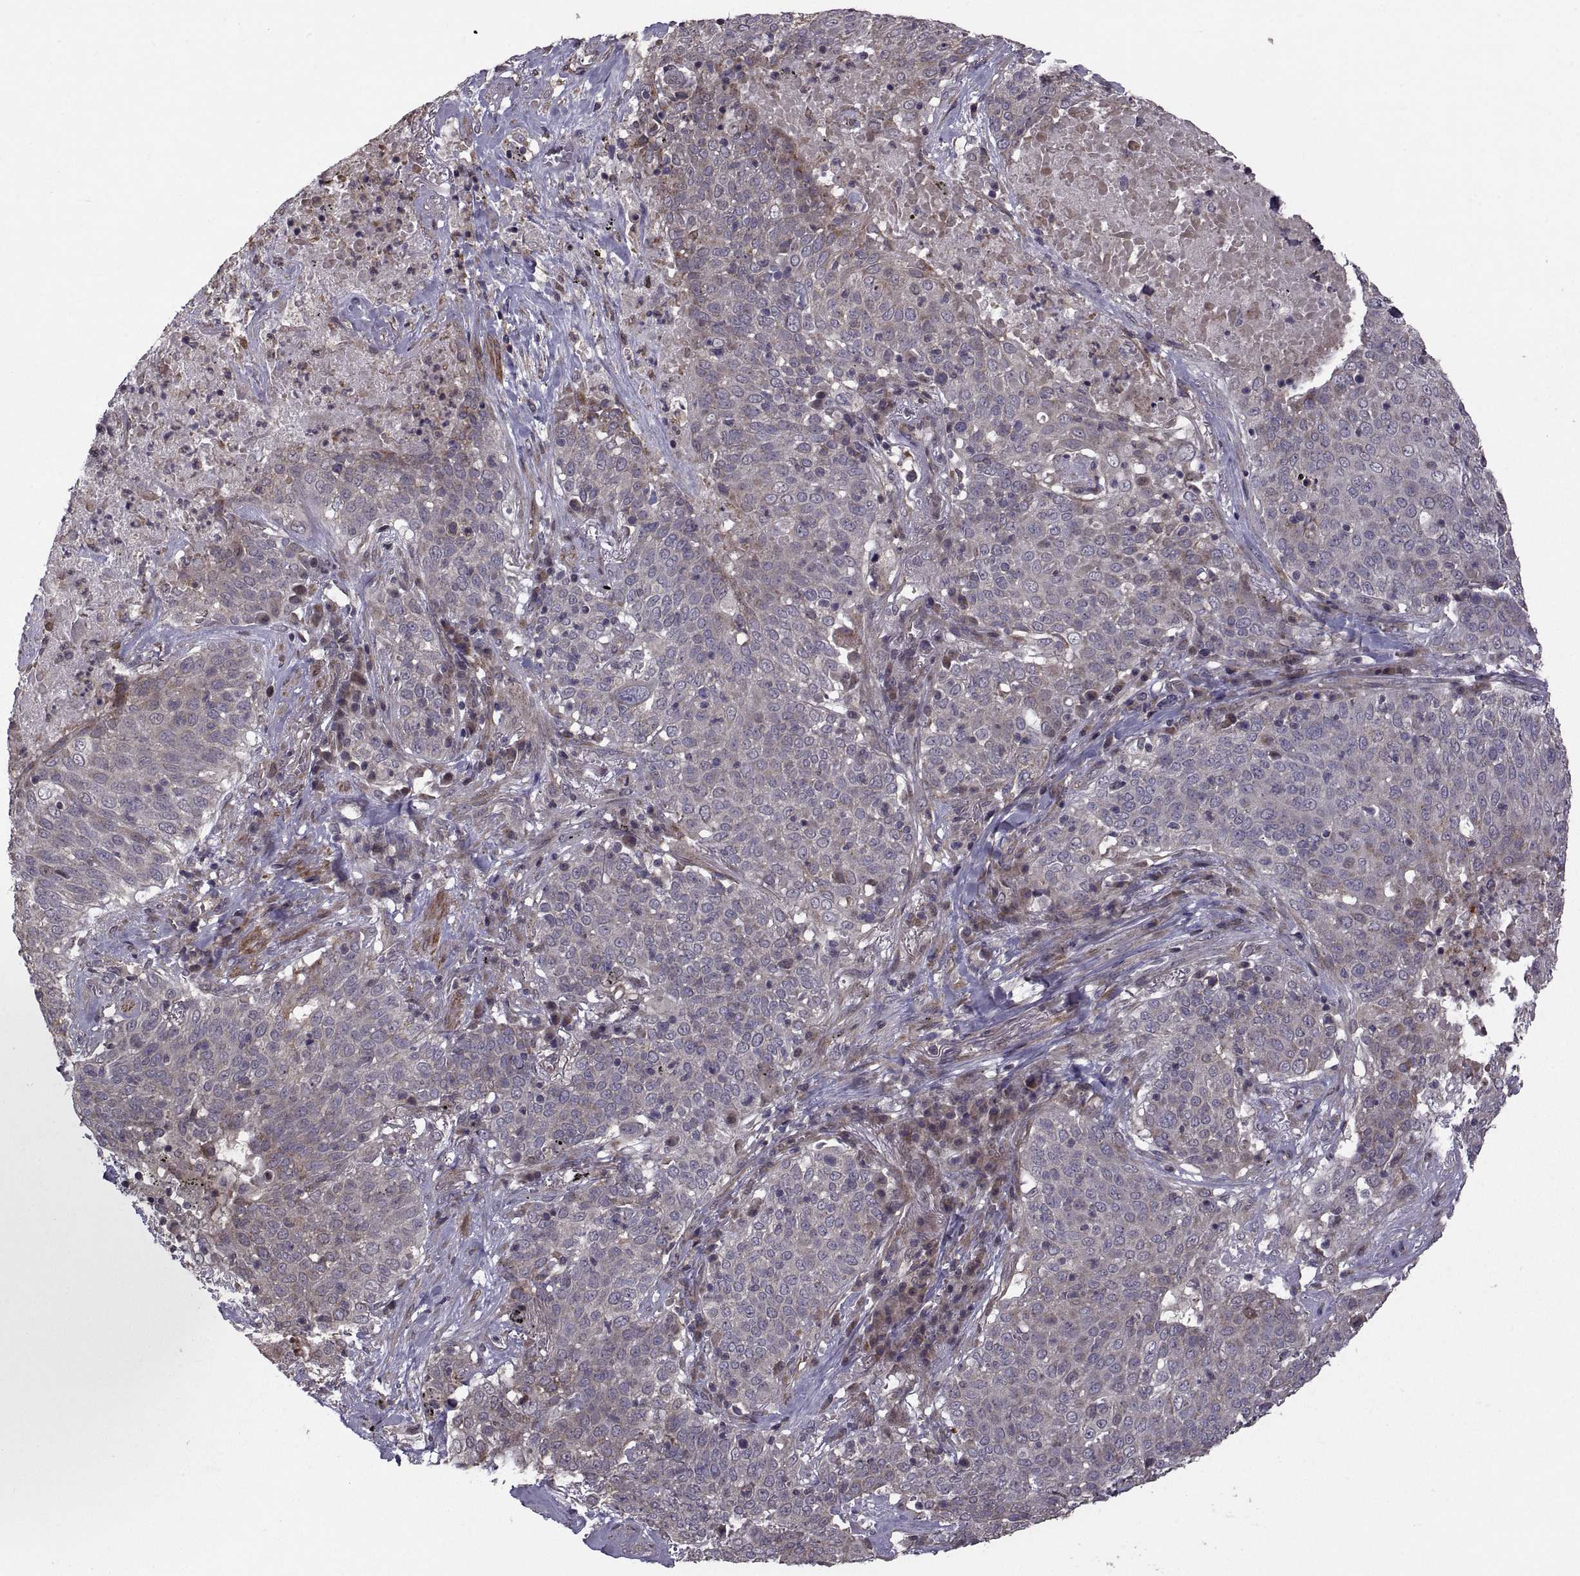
{"staining": {"intensity": "weak", "quantity": "25%-75%", "location": "cytoplasmic/membranous"}, "tissue": "lung cancer", "cell_type": "Tumor cells", "image_type": "cancer", "snomed": [{"axis": "morphology", "description": "Squamous cell carcinoma, NOS"}, {"axis": "topography", "description": "Lung"}], "caption": "Squamous cell carcinoma (lung) stained with a protein marker displays weak staining in tumor cells.", "gene": "PMM2", "patient": {"sex": "male", "age": 82}}